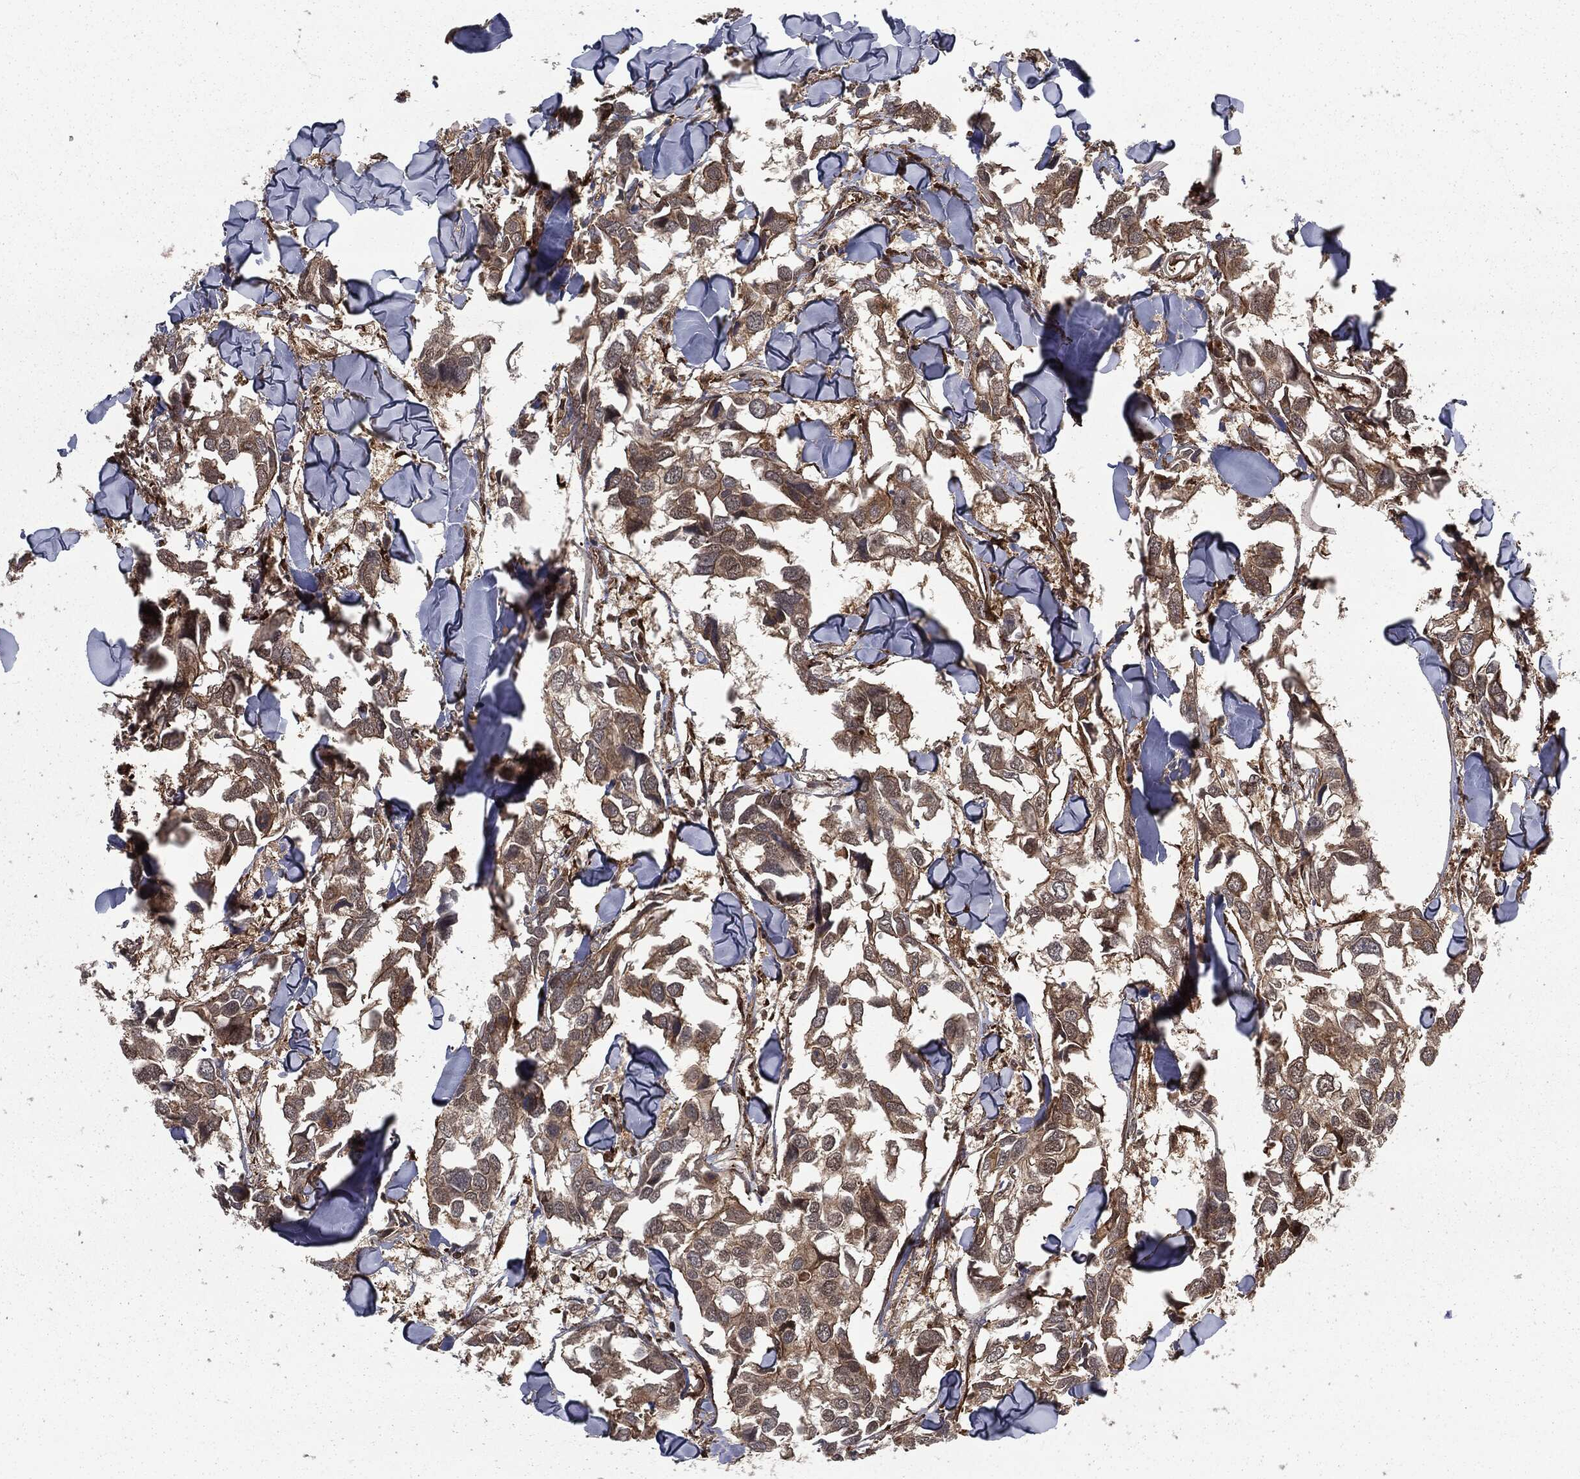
{"staining": {"intensity": "moderate", "quantity": "<25%", "location": "cytoplasmic/membranous"}, "tissue": "breast cancer", "cell_type": "Tumor cells", "image_type": "cancer", "snomed": [{"axis": "morphology", "description": "Duct carcinoma"}, {"axis": "topography", "description": "Breast"}], "caption": "Infiltrating ductal carcinoma (breast) tissue exhibits moderate cytoplasmic/membranous positivity in about <25% of tumor cells, visualized by immunohistochemistry.", "gene": "RANBP9", "patient": {"sex": "female", "age": 83}}